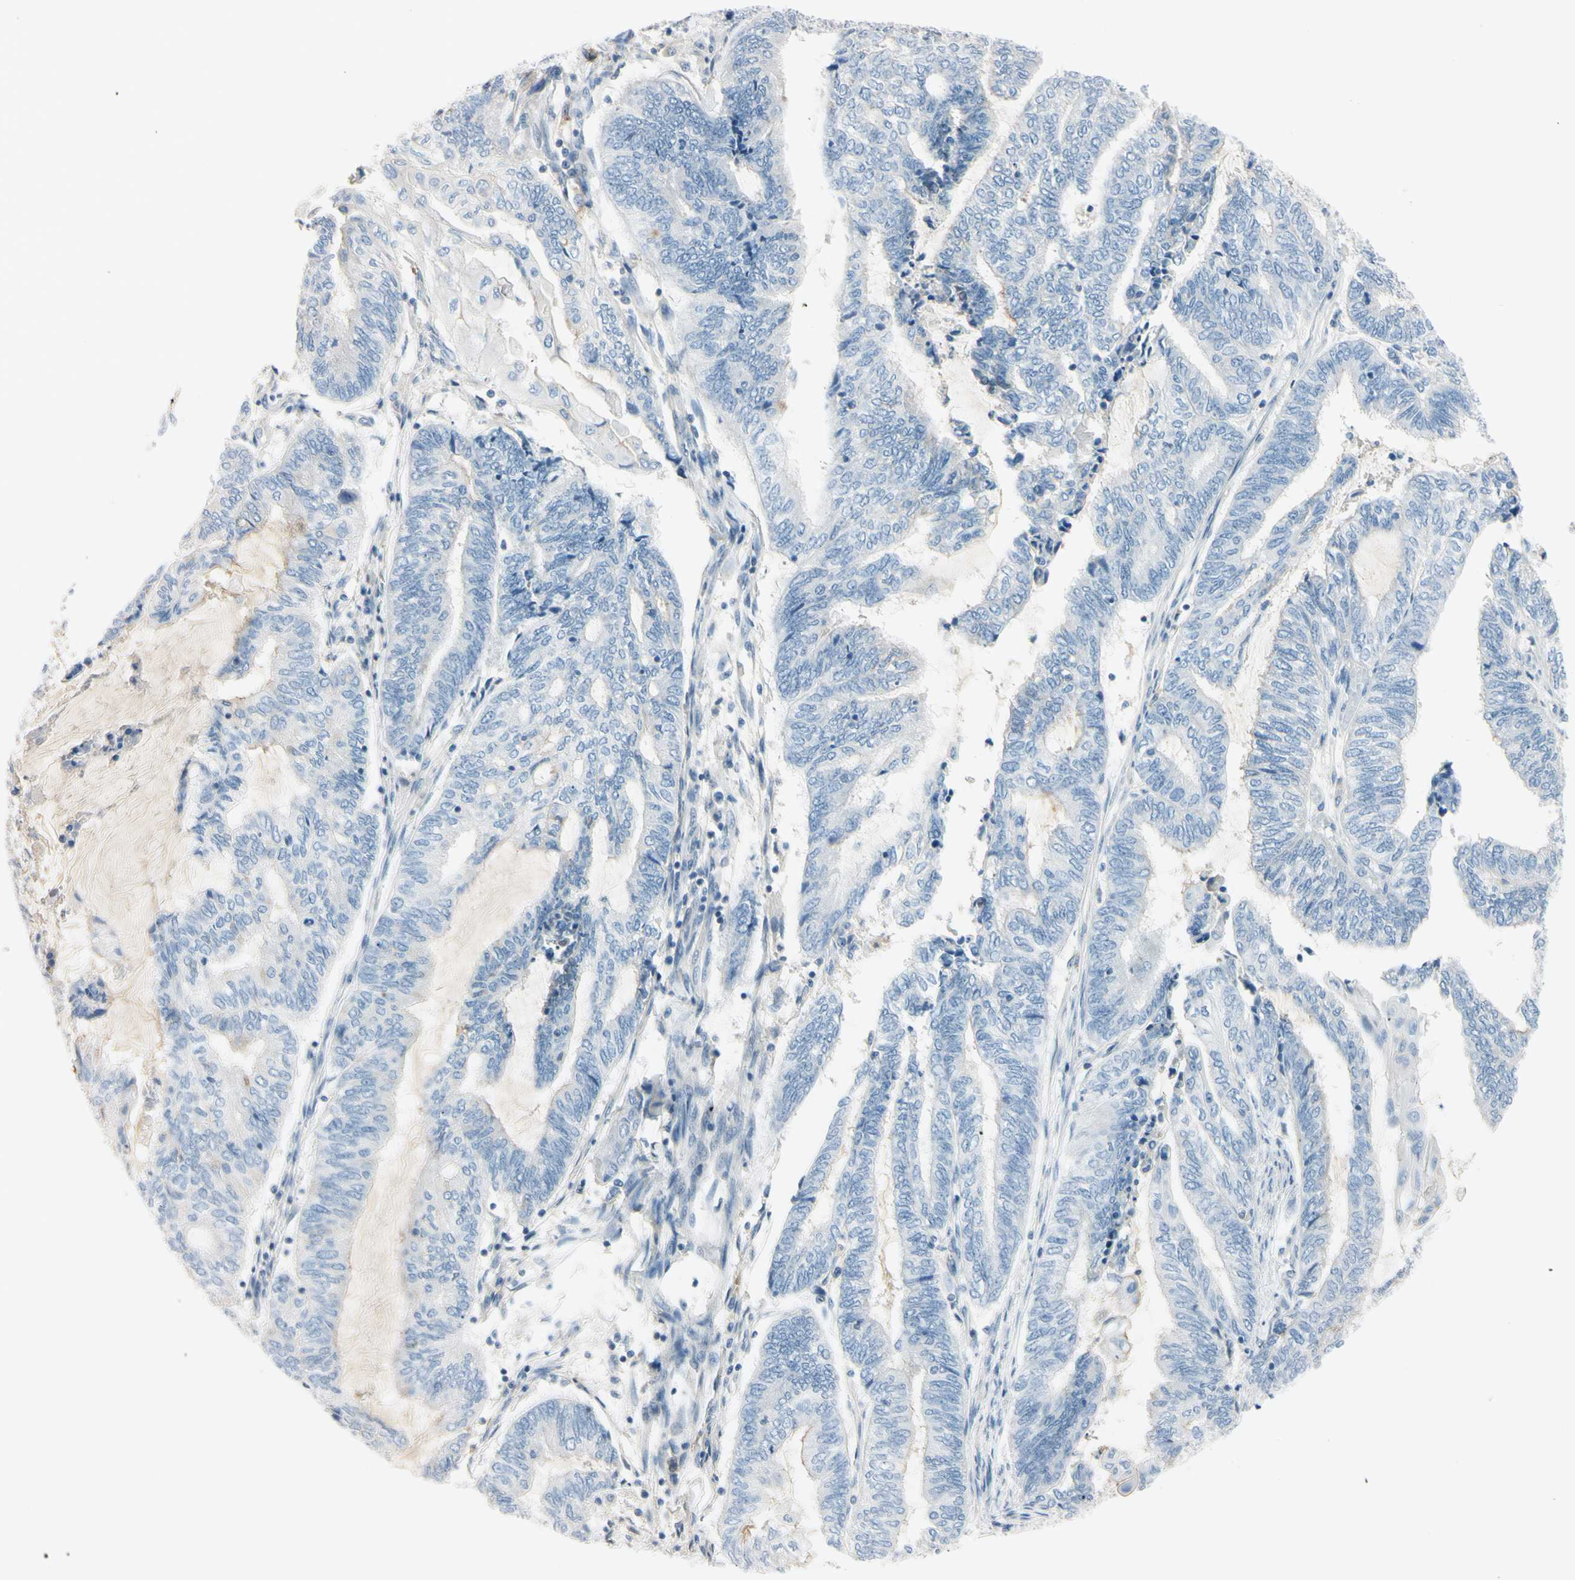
{"staining": {"intensity": "negative", "quantity": "none", "location": "none"}, "tissue": "endometrial cancer", "cell_type": "Tumor cells", "image_type": "cancer", "snomed": [{"axis": "morphology", "description": "Adenocarcinoma, NOS"}, {"axis": "topography", "description": "Uterus"}, {"axis": "topography", "description": "Endometrium"}], "caption": "An IHC photomicrograph of endometrial cancer (adenocarcinoma) is shown. There is no staining in tumor cells of endometrial cancer (adenocarcinoma). (DAB (3,3'-diaminobenzidine) immunohistochemistry with hematoxylin counter stain).", "gene": "ASB9", "patient": {"sex": "female", "age": 70}}